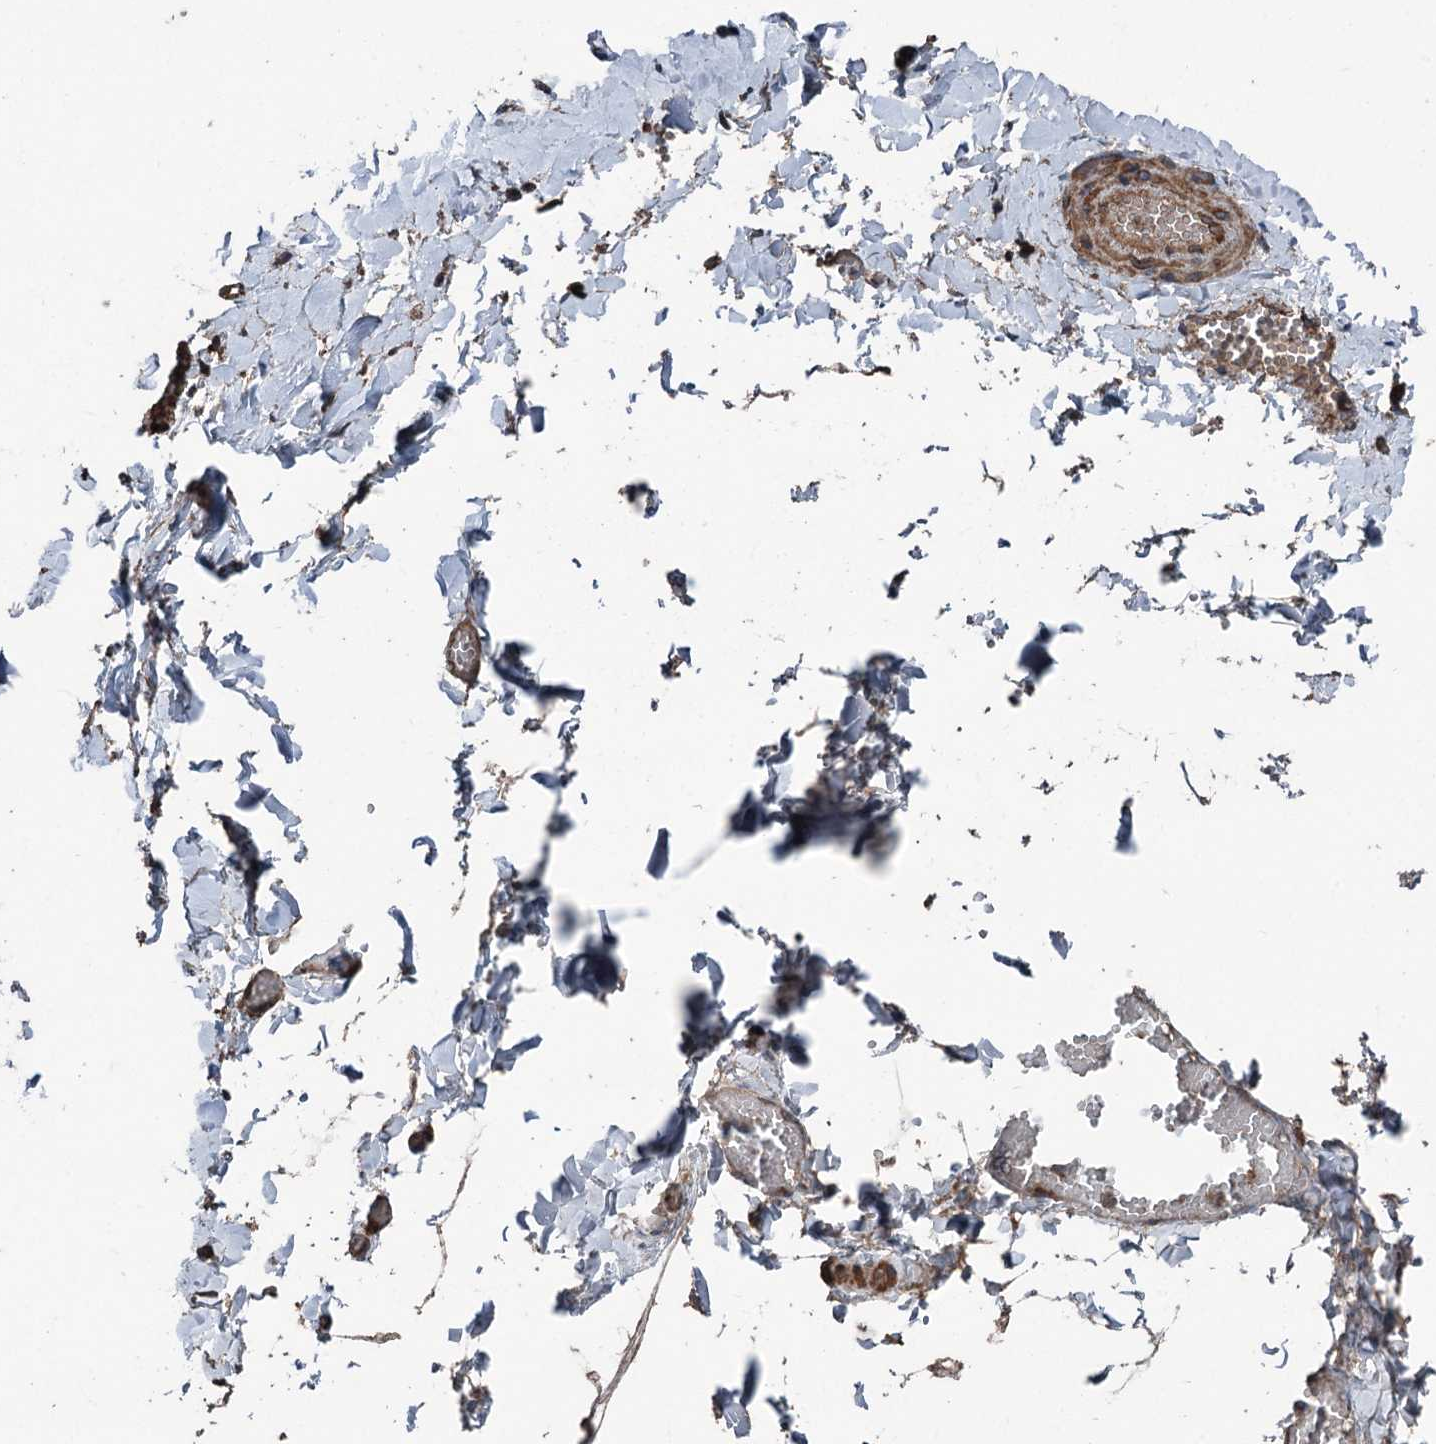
{"staining": {"intensity": "moderate", "quantity": ">75%", "location": "cytoplasmic/membranous"}, "tissue": "adipose tissue", "cell_type": "Adipocytes", "image_type": "normal", "snomed": [{"axis": "morphology", "description": "Normal tissue, NOS"}, {"axis": "topography", "description": "Gallbladder"}, {"axis": "topography", "description": "Peripheral nerve tissue"}], "caption": "Unremarkable adipose tissue demonstrates moderate cytoplasmic/membranous staining in approximately >75% of adipocytes (brown staining indicates protein expression, while blue staining denotes nuclei)..", "gene": "RNF214", "patient": {"sex": "male", "age": 38}}